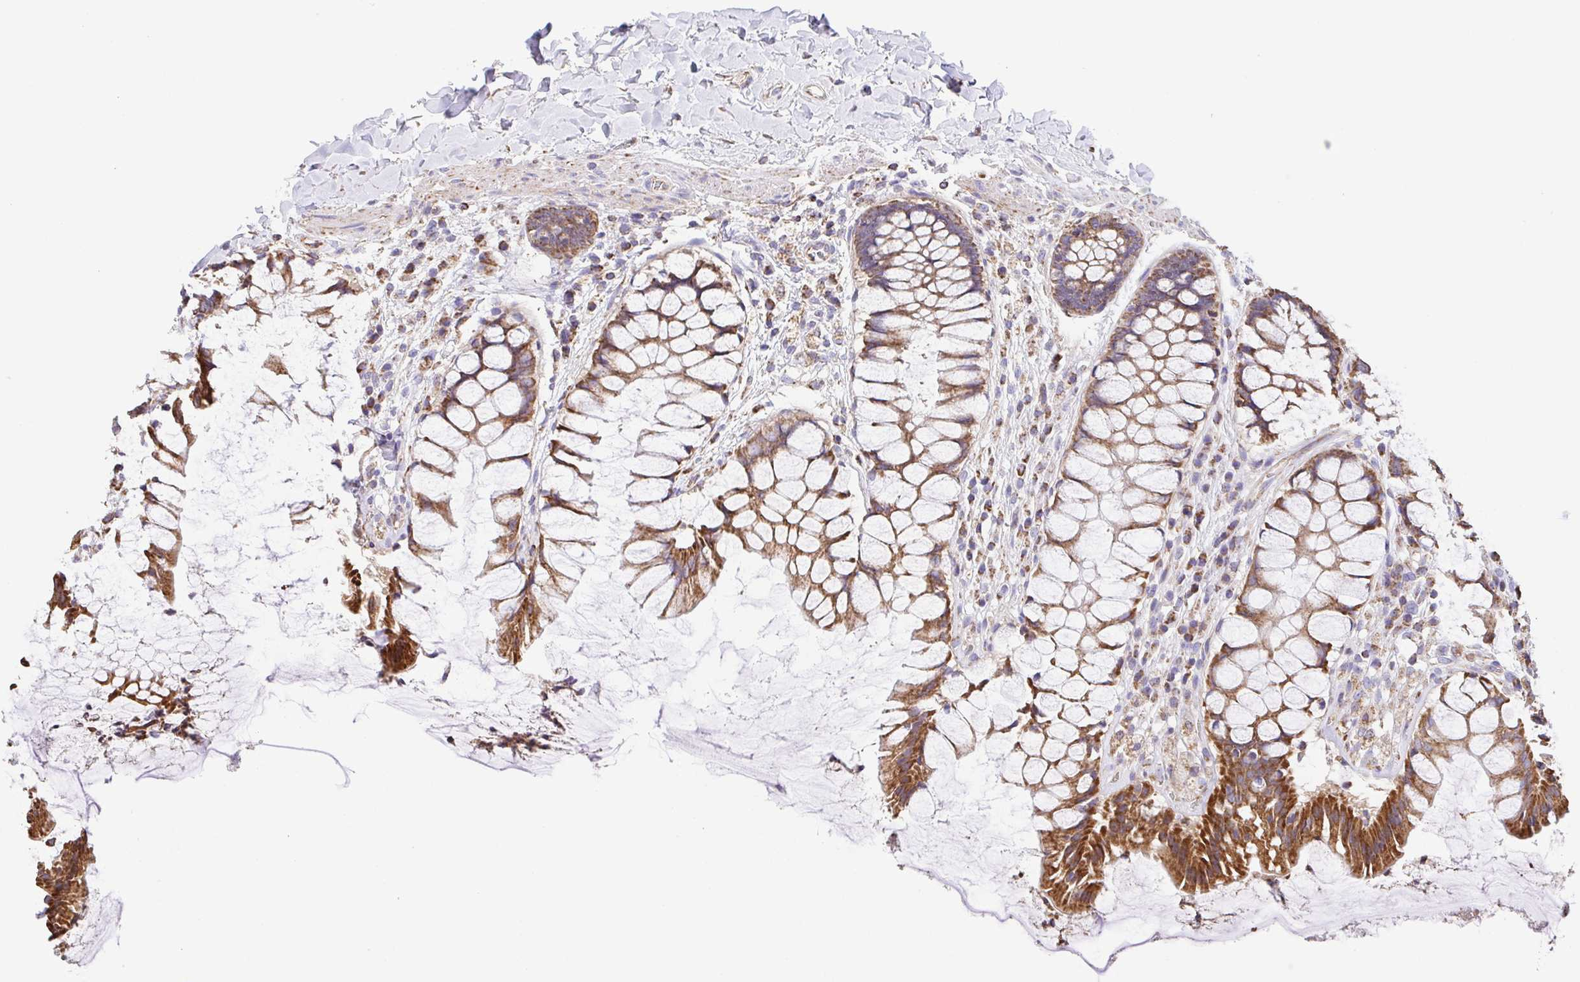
{"staining": {"intensity": "moderate", "quantity": ">75%", "location": "cytoplasmic/membranous"}, "tissue": "rectum", "cell_type": "Glandular cells", "image_type": "normal", "snomed": [{"axis": "morphology", "description": "Normal tissue, NOS"}, {"axis": "topography", "description": "Rectum"}], "caption": "Protein analysis of normal rectum displays moderate cytoplasmic/membranous expression in about >75% of glandular cells.", "gene": "GINM1", "patient": {"sex": "female", "age": 58}}